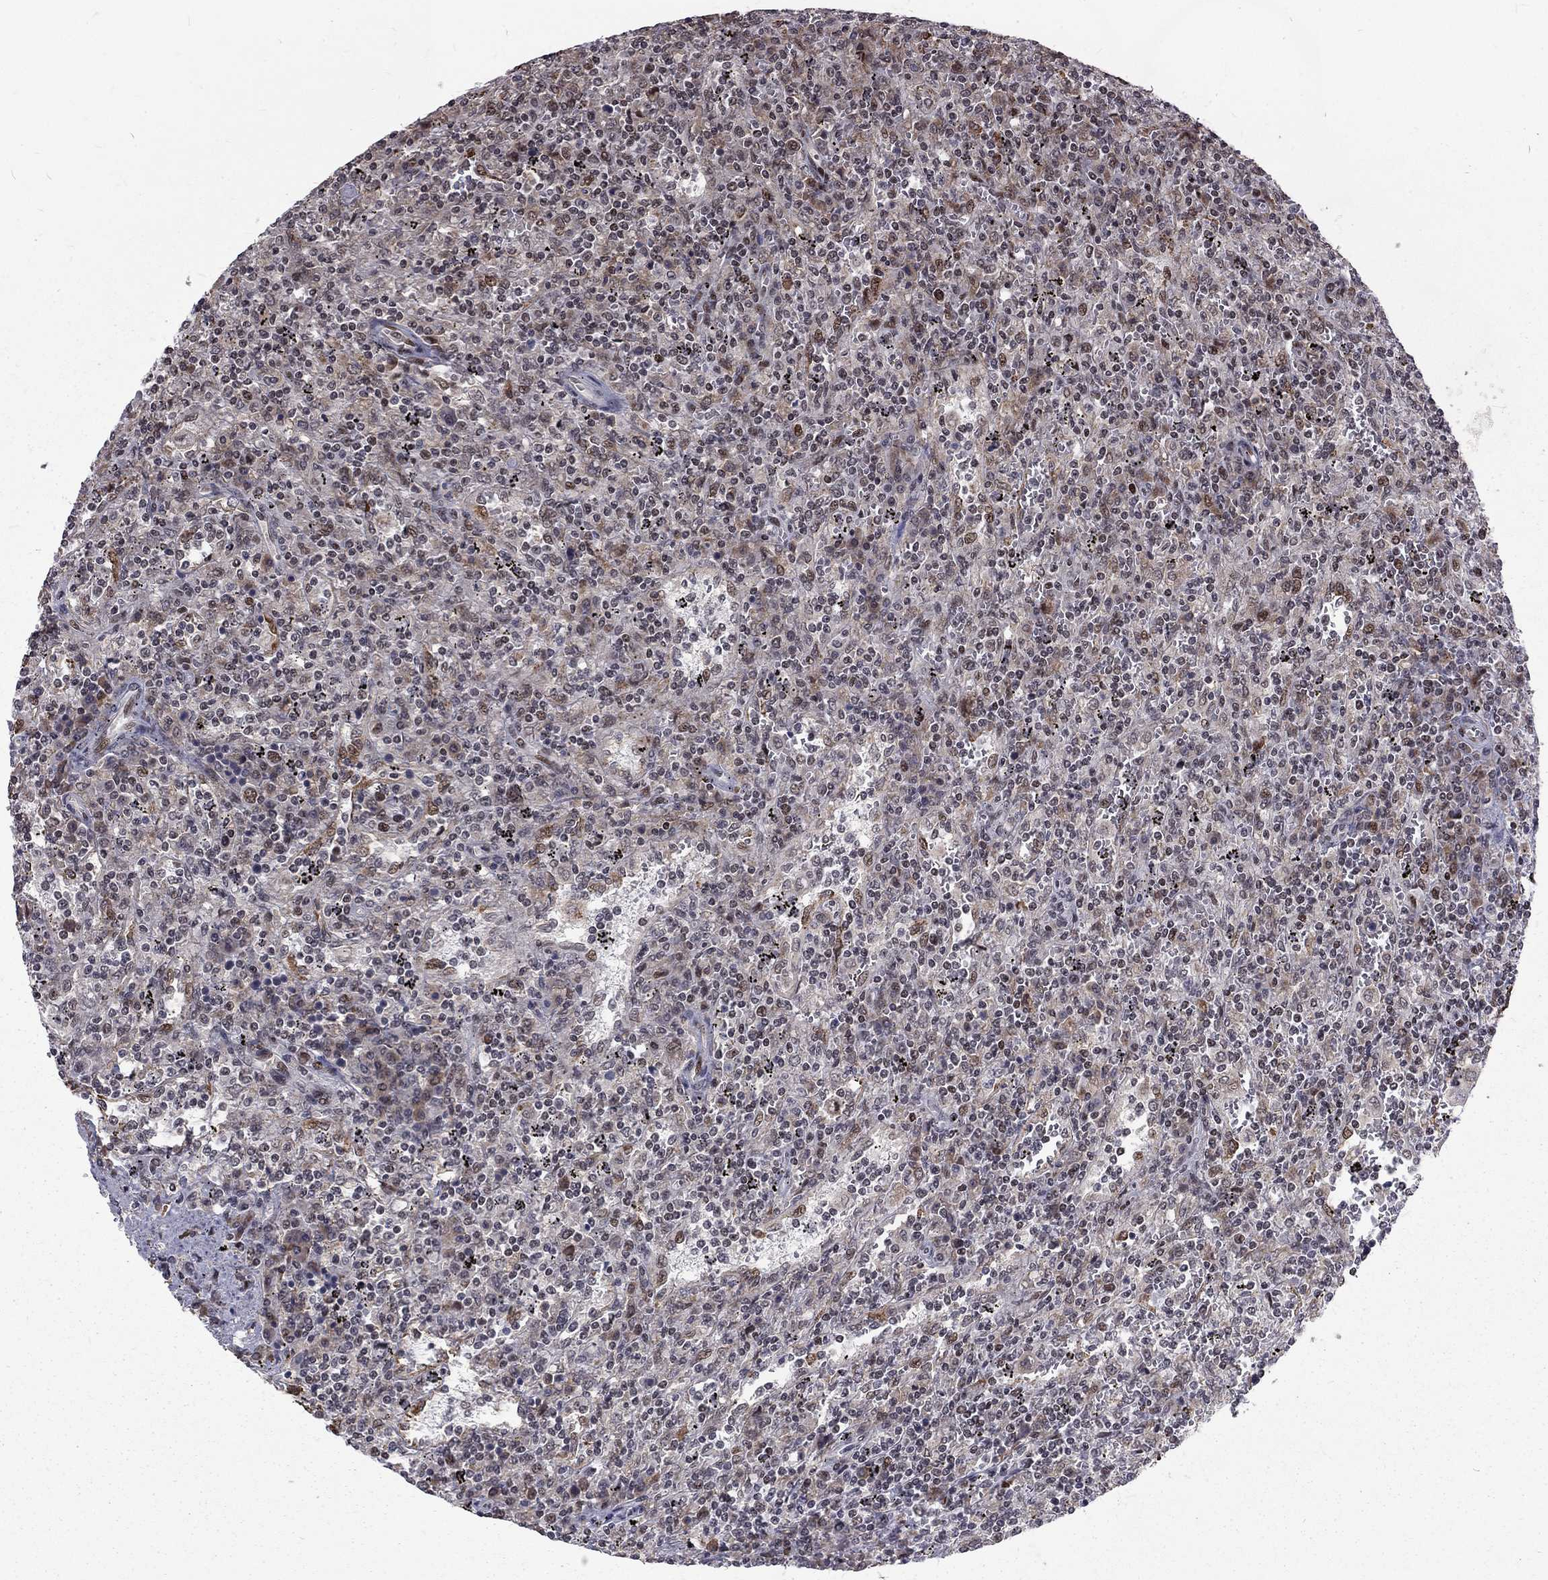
{"staining": {"intensity": "negative", "quantity": "none", "location": "none"}, "tissue": "lymphoma", "cell_type": "Tumor cells", "image_type": "cancer", "snomed": [{"axis": "morphology", "description": "Malignant lymphoma, non-Hodgkin's type, Low grade"}, {"axis": "topography", "description": "Spleen"}], "caption": "Low-grade malignant lymphoma, non-Hodgkin's type was stained to show a protein in brown. There is no significant positivity in tumor cells.", "gene": "TCEAL1", "patient": {"sex": "male", "age": 62}}